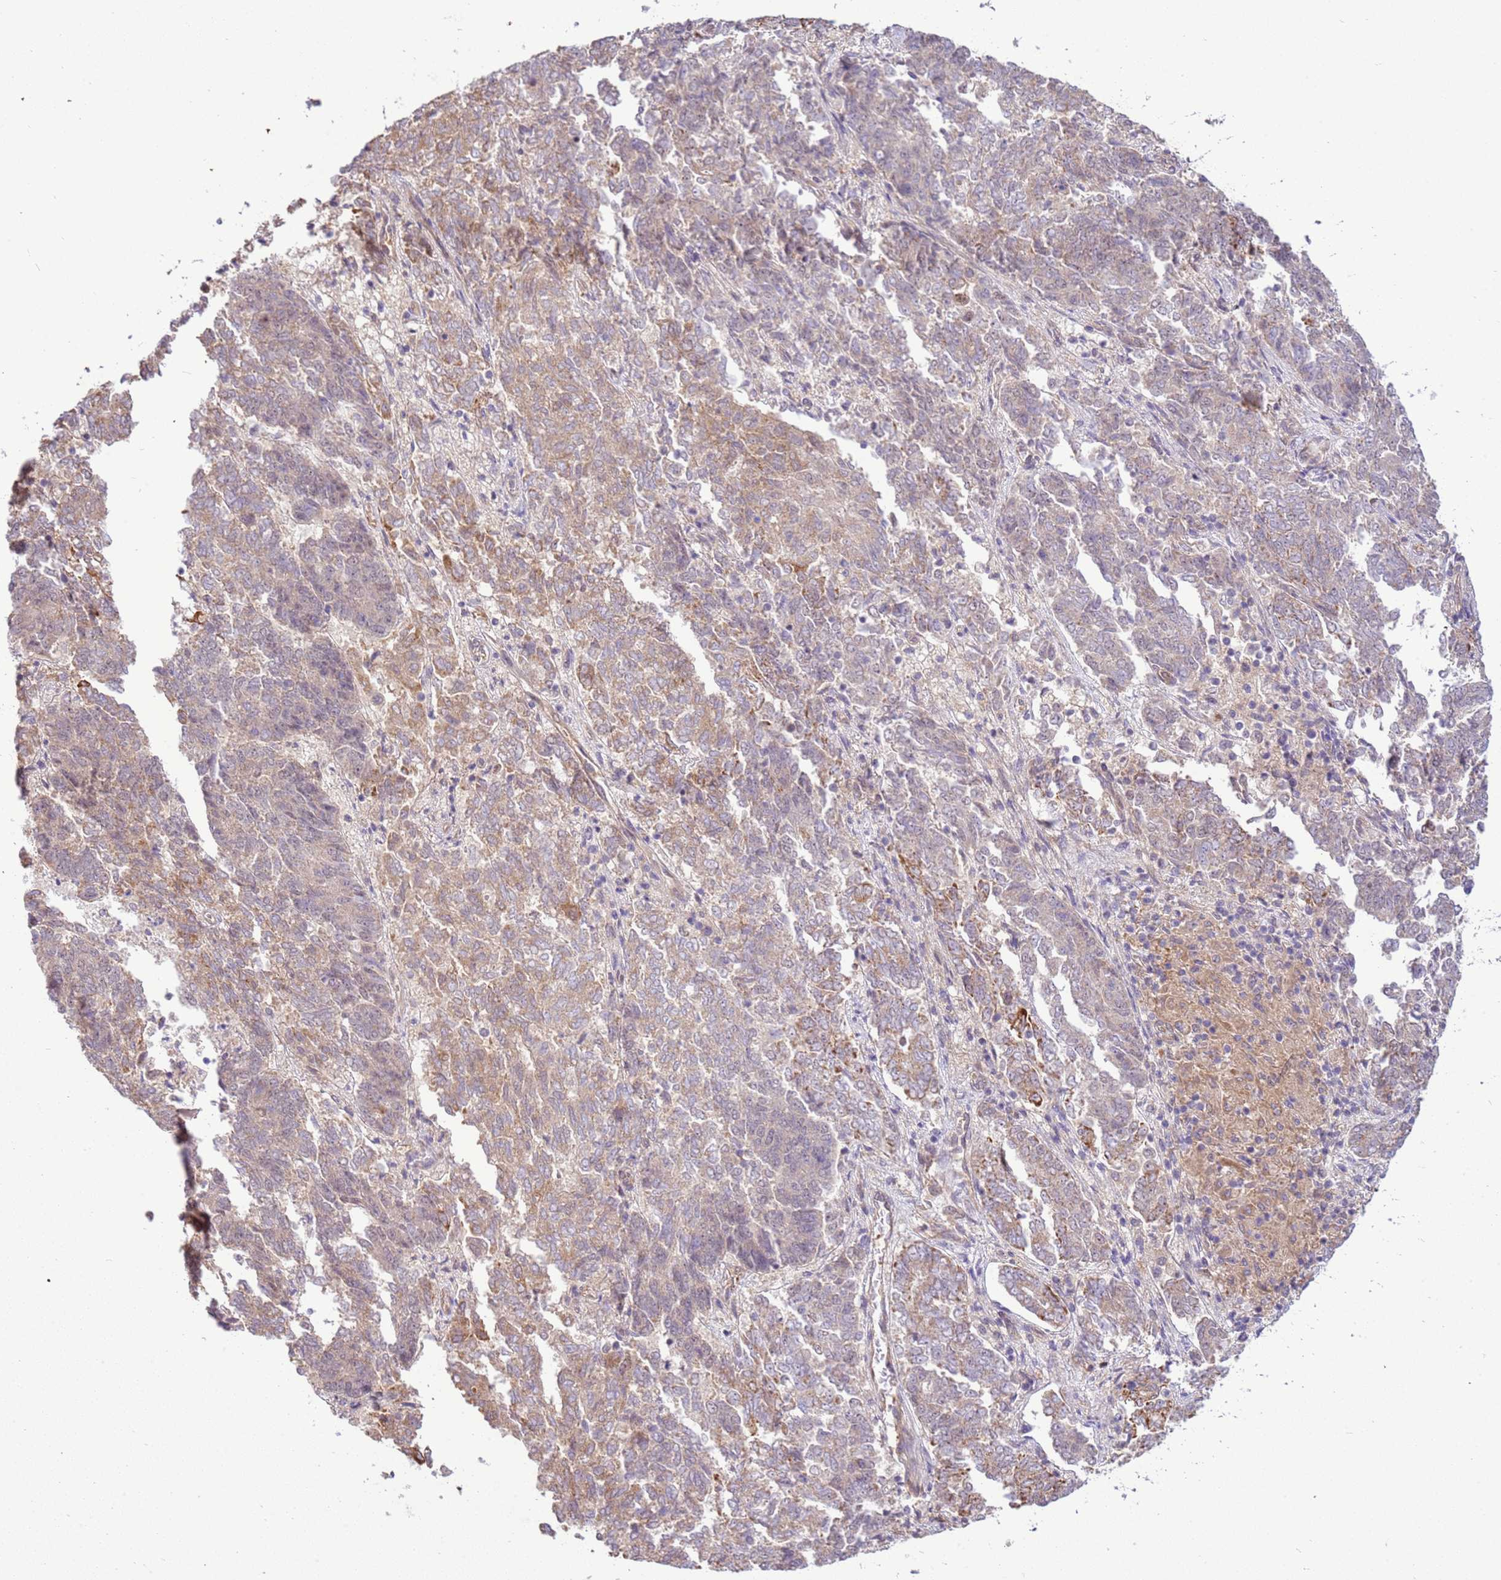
{"staining": {"intensity": "weak", "quantity": "25%-75%", "location": "cytoplasmic/membranous"}, "tissue": "endometrial cancer", "cell_type": "Tumor cells", "image_type": "cancer", "snomed": [{"axis": "morphology", "description": "Adenocarcinoma, NOS"}, {"axis": "topography", "description": "Endometrium"}], "caption": "Protein expression analysis of human adenocarcinoma (endometrial) reveals weak cytoplasmic/membranous staining in about 25%-75% of tumor cells.", "gene": "SCARA3", "patient": {"sex": "female", "age": 80}}